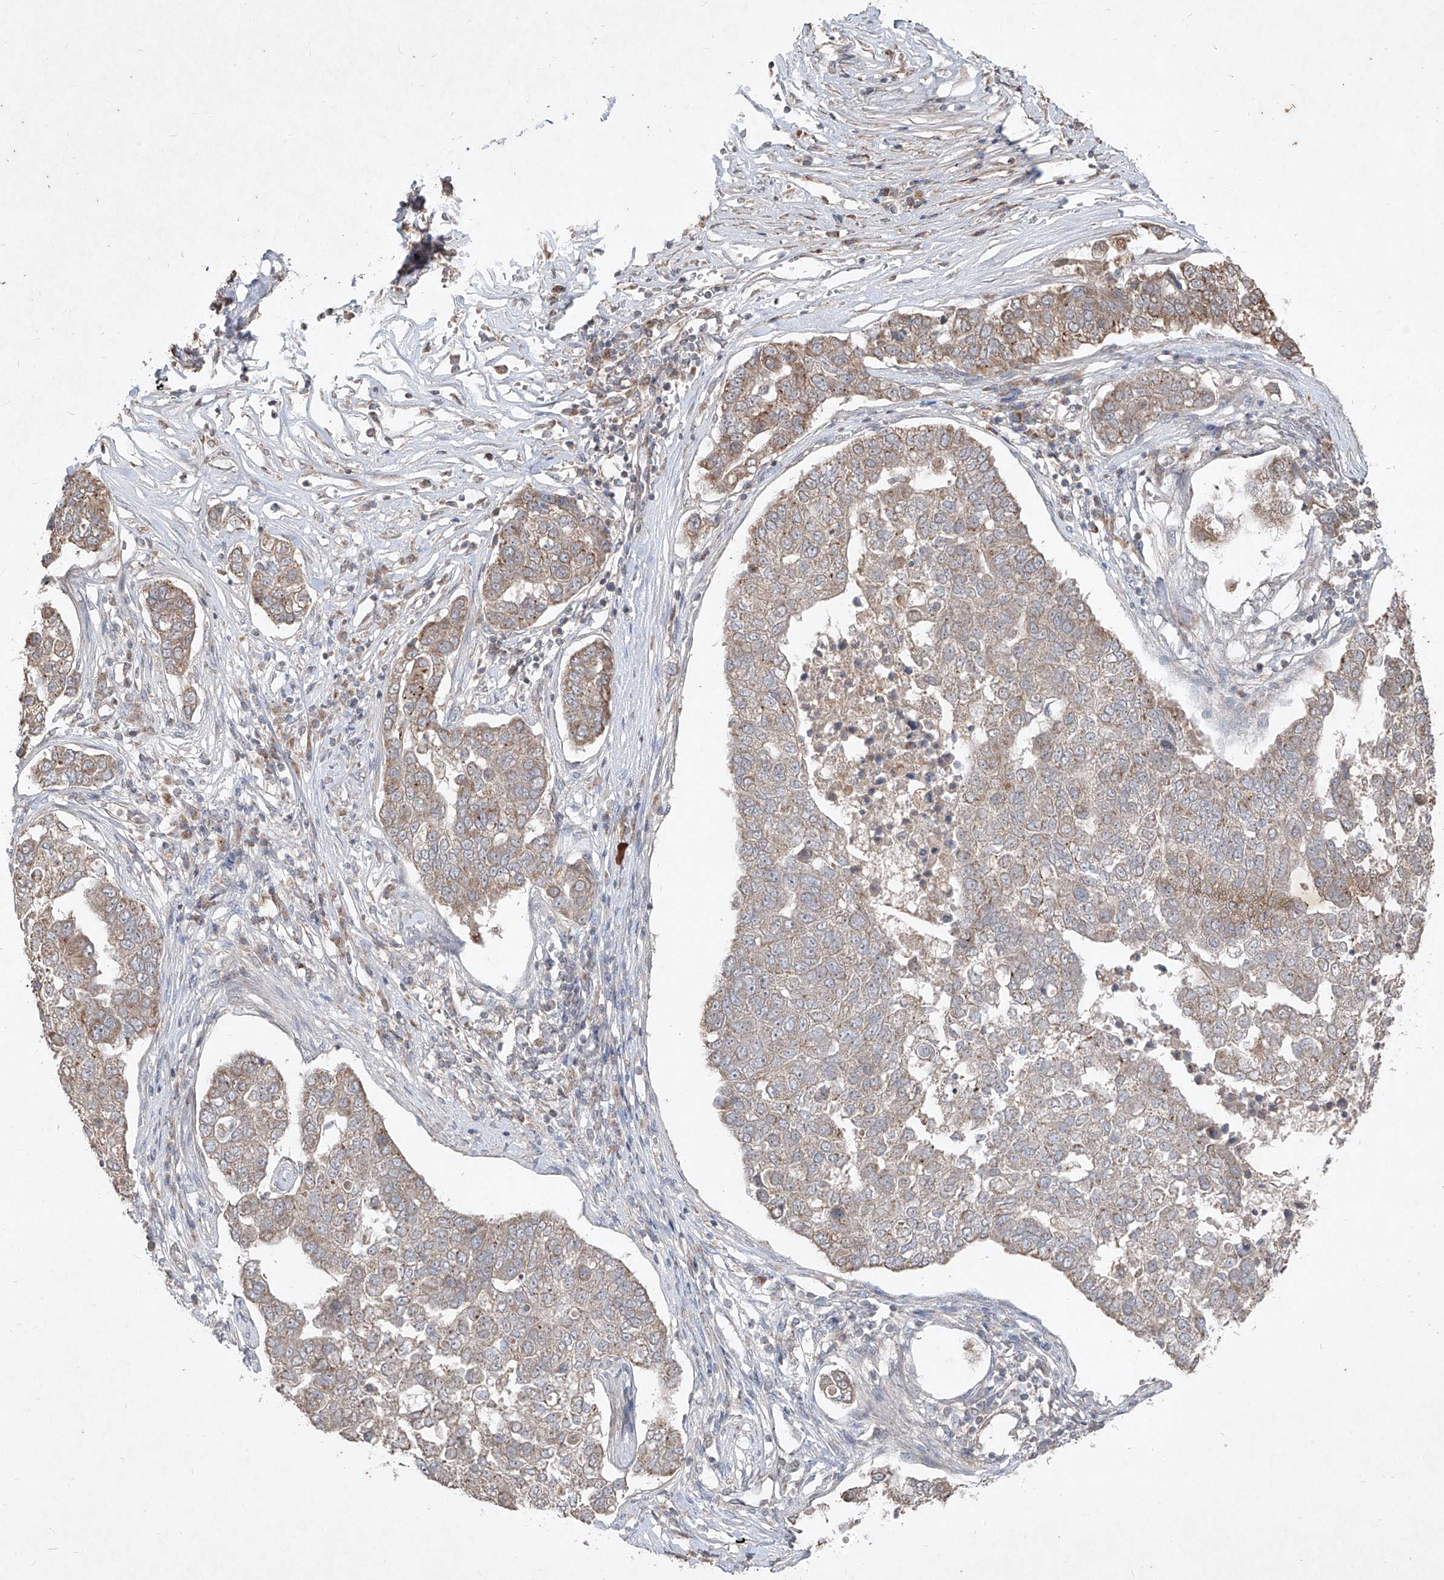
{"staining": {"intensity": "moderate", "quantity": ">75%", "location": "cytoplasmic/membranous"}, "tissue": "pancreatic cancer", "cell_type": "Tumor cells", "image_type": "cancer", "snomed": [{"axis": "morphology", "description": "Adenocarcinoma, NOS"}, {"axis": "topography", "description": "Pancreas"}], "caption": "Approximately >75% of tumor cells in human pancreatic adenocarcinoma show moderate cytoplasmic/membranous protein expression as visualized by brown immunohistochemical staining.", "gene": "ABCD3", "patient": {"sex": "female", "age": 61}}